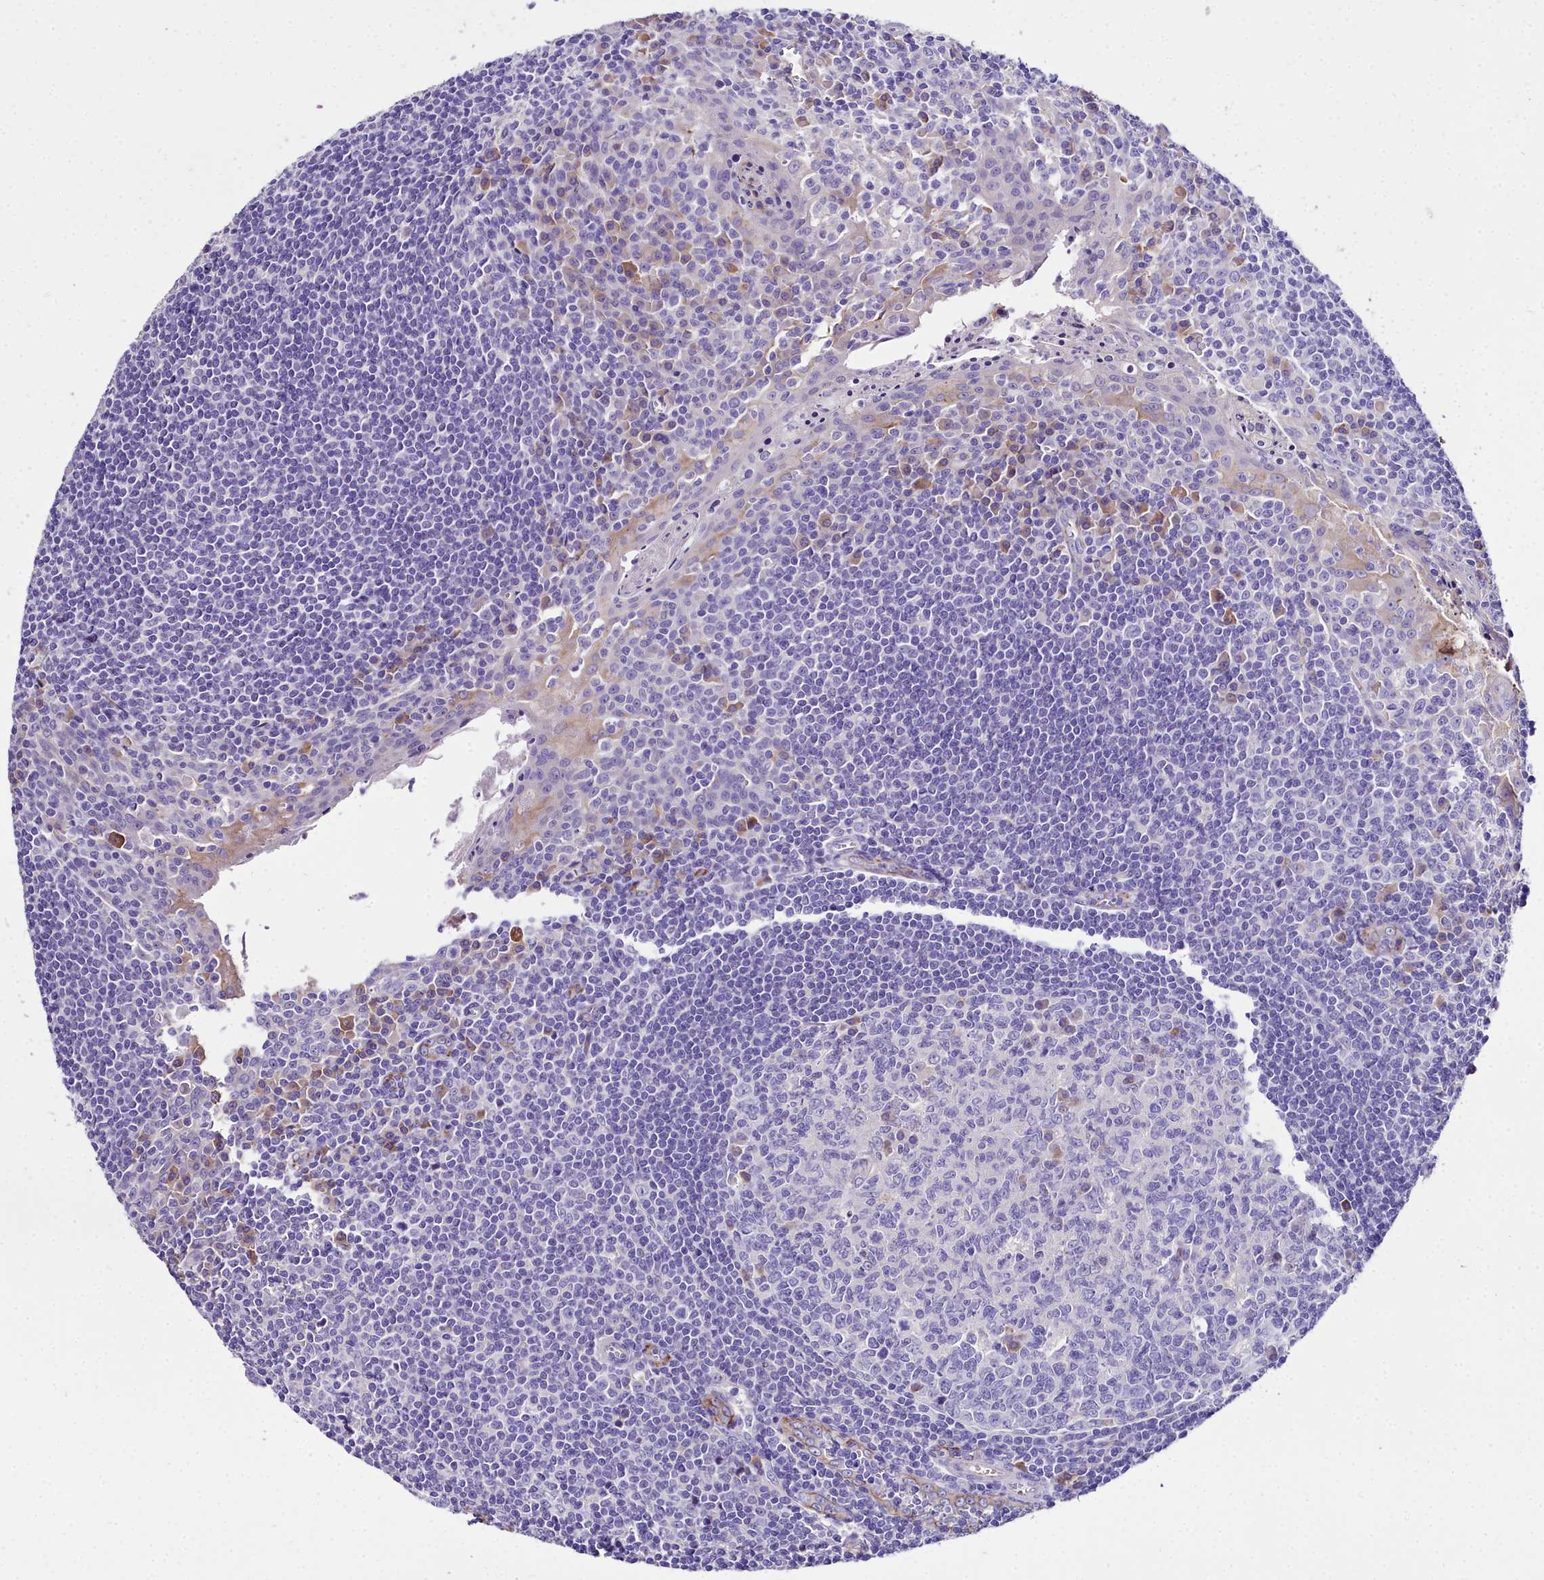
{"staining": {"intensity": "negative", "quantity": "none", "location": "none"}, "tissue": "tonsil", "cell_type": "Germinal center cells", "image_type": "normal", "snomed": [{"axis": "morphology", "description": "Normal tissue, NOS"}, {"axis": "topography", "description": "Tonsil"}], "caption": "IHC image of unremarkable tonsil stained for a protein (brown), which demonstrates no positivity in germinal center cells. (Brightfield microscopy of DAB immunohistochemistry (IHC) at high magnification).", "gene": "MS4A18", "patient": {"sex": "male", "age": 27}}